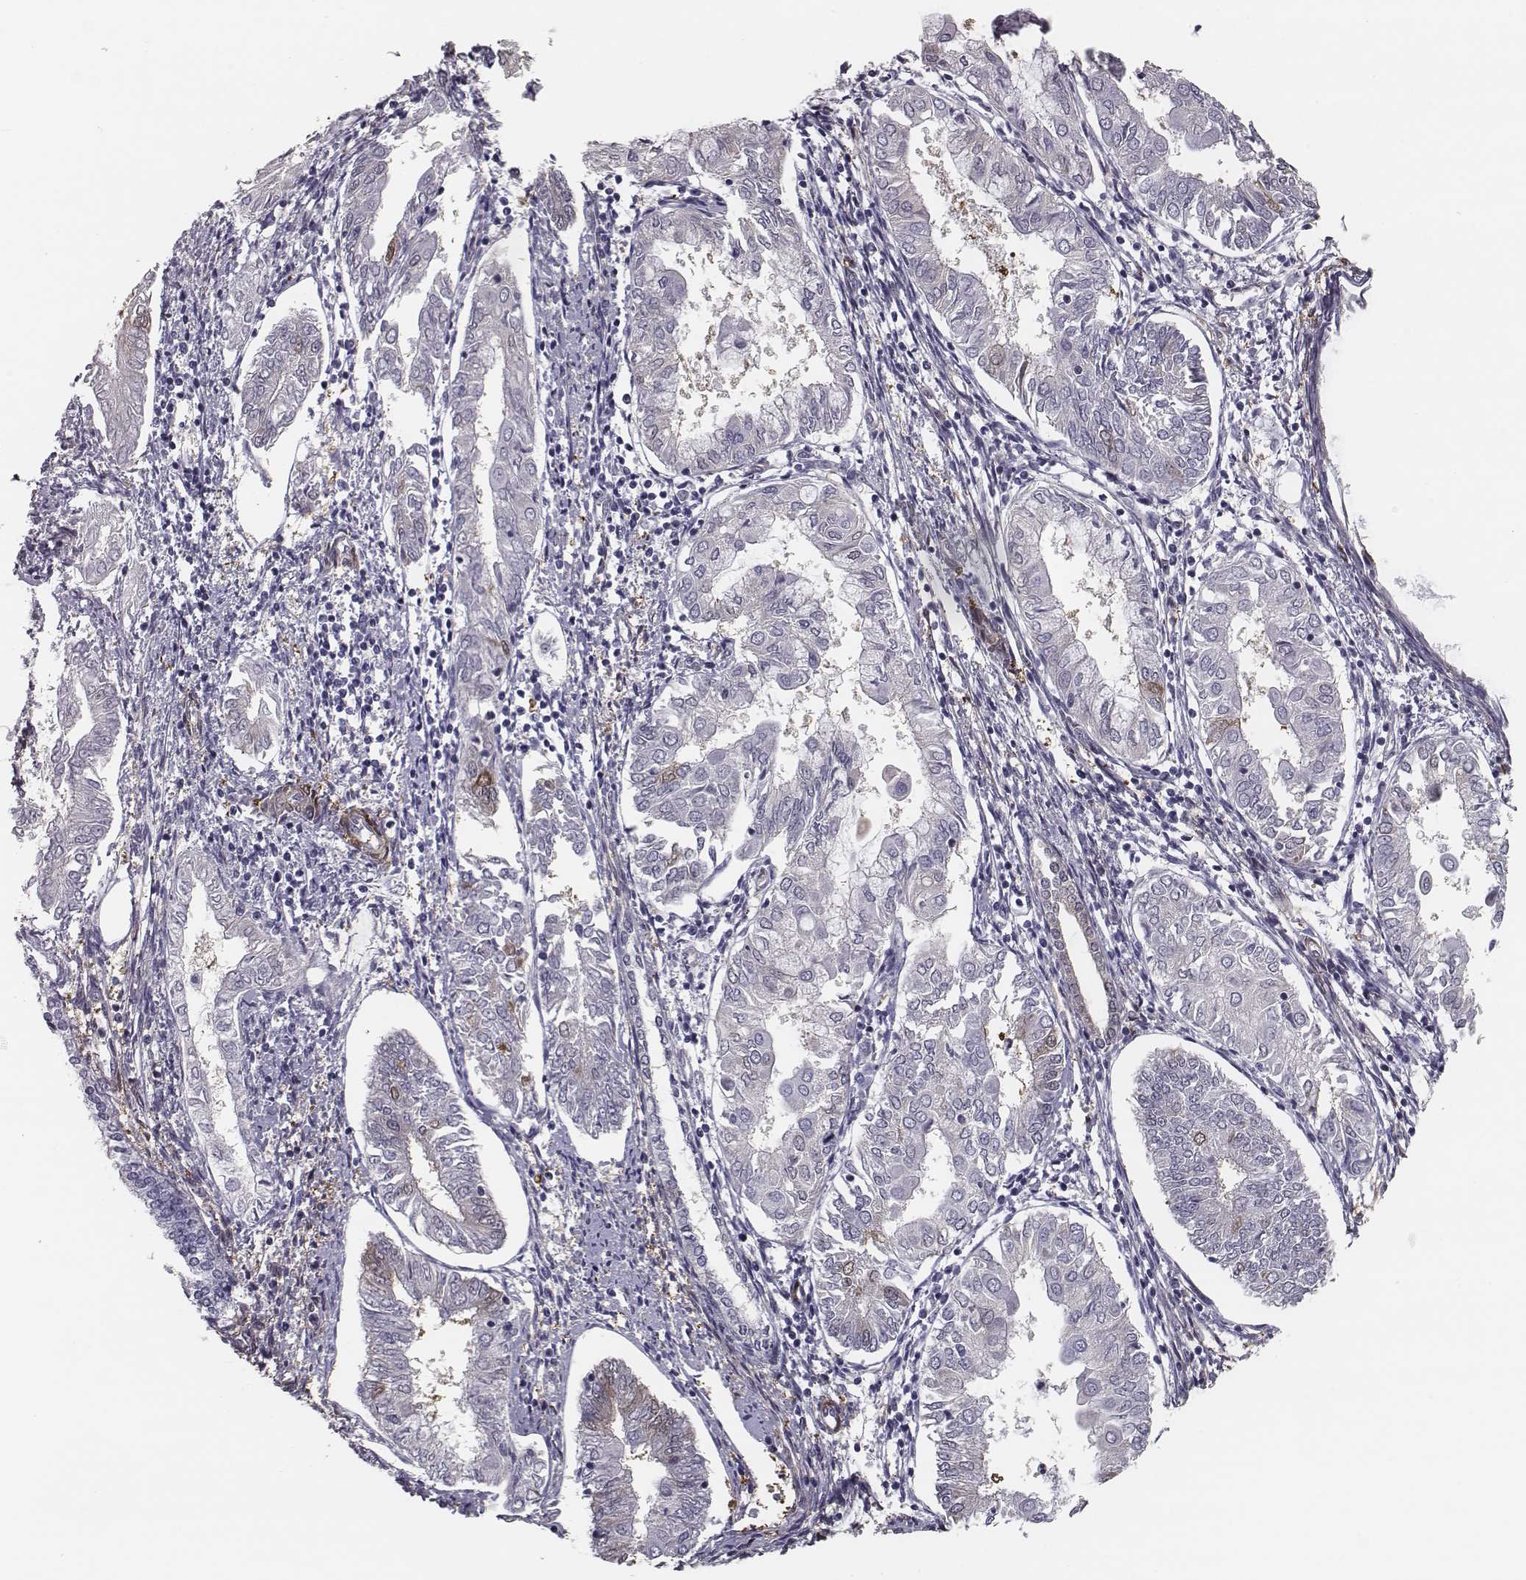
{"staining": {"intensity": "negative", "quantity": "none", "location": "none"}, "tissue": "endometrial cancer", "cell_type": "Tumor cells", "image_type": "cancer", "snomed": [{"axis": "morphology", "description": "Adenocarcinoma, NOS"}, {"axis": "topography", "description": "Endometrium"}], "caption": "The image exhibits no staining of tumor cells in endometrial cancer (adenocarcinoma).", "gene": "ISYNA1", "patient": {"sex": "female", "age": 68}}